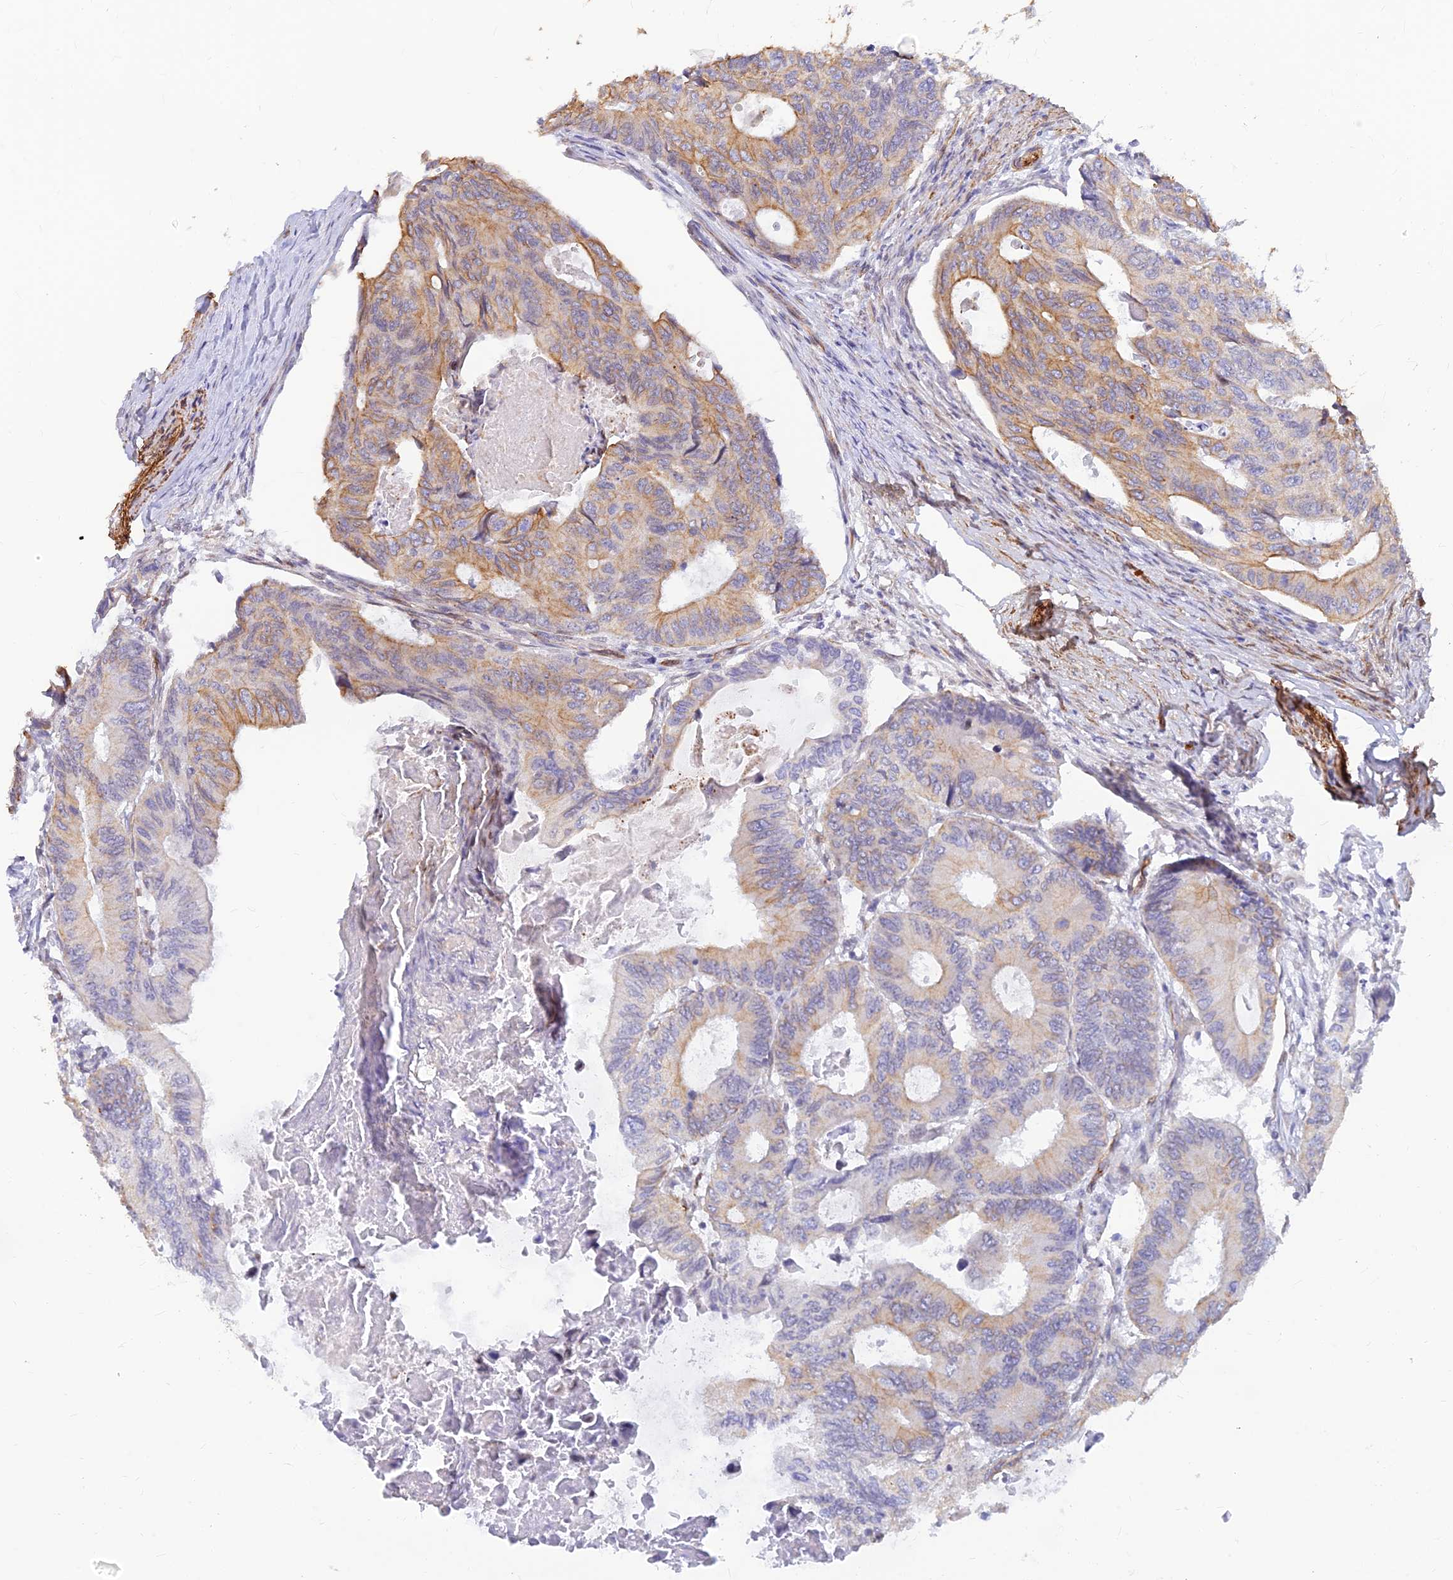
{"staining": {"intensity": "moderate", "quantity": "25%-75%", "location": "cytoplasmic/membranous"}, "tissue": "colorectal cancer", "cell_type": "Tumor cells", "image_type": "cancer", "snomed": [{"axis": "morphology", "description": "Adenocarcinoma, NOS"}, {"axis": "topography", "description": "Colon"}], "caption": "This is an image of IHC staining of colorectal cancer (adenocarcinoma), which shows moderate staining in the cytoplasmic/membranous of tumor cells.", "gene": "ALDH1L2", "patient": {"sex": "male", "age": 85}}